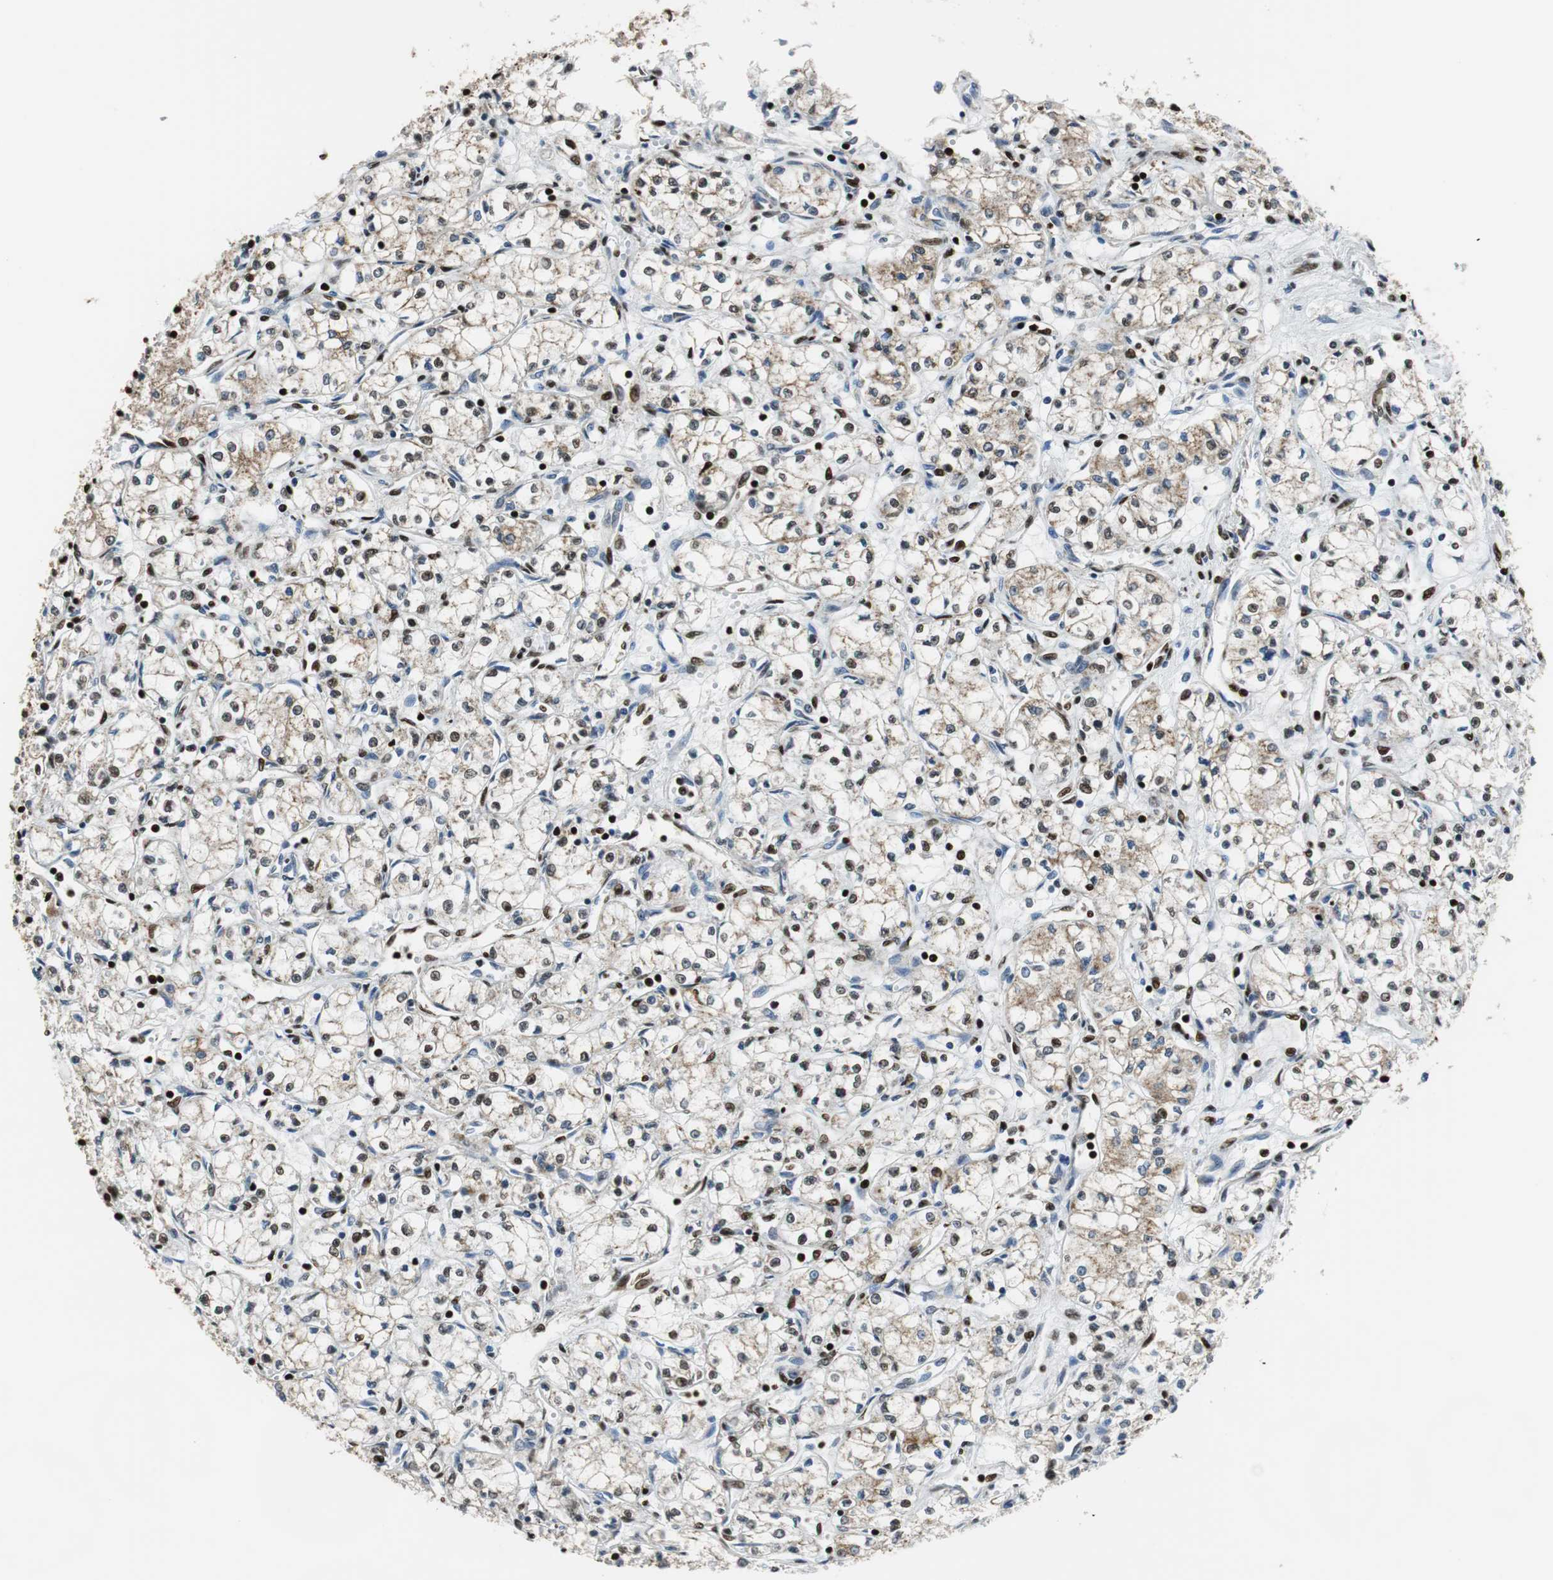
{"staining": {"intensity": "weak", "quantity": "25%-75%", "location": "nuclear"}, "tissue": "renal cancer", "cell_type": "Tumor cells", "image_type": "cancer", "snomed": [{"axis": "morphology", "description": "Normal tissue, NOS"}, {"axis": "morphology", "description": "Adenocarcinoma, NOS"}, {"axis": "topography", "description": "Kidney"}], "caption": "Approximately 25%-75% of tumor cells in adenocarcinoma (renal) reveal weak nuclear protein expression as visualized by brown immunohistochemical staining.", "gene": "HDAC1", "patient": {"sex": "male", "age": 59}}